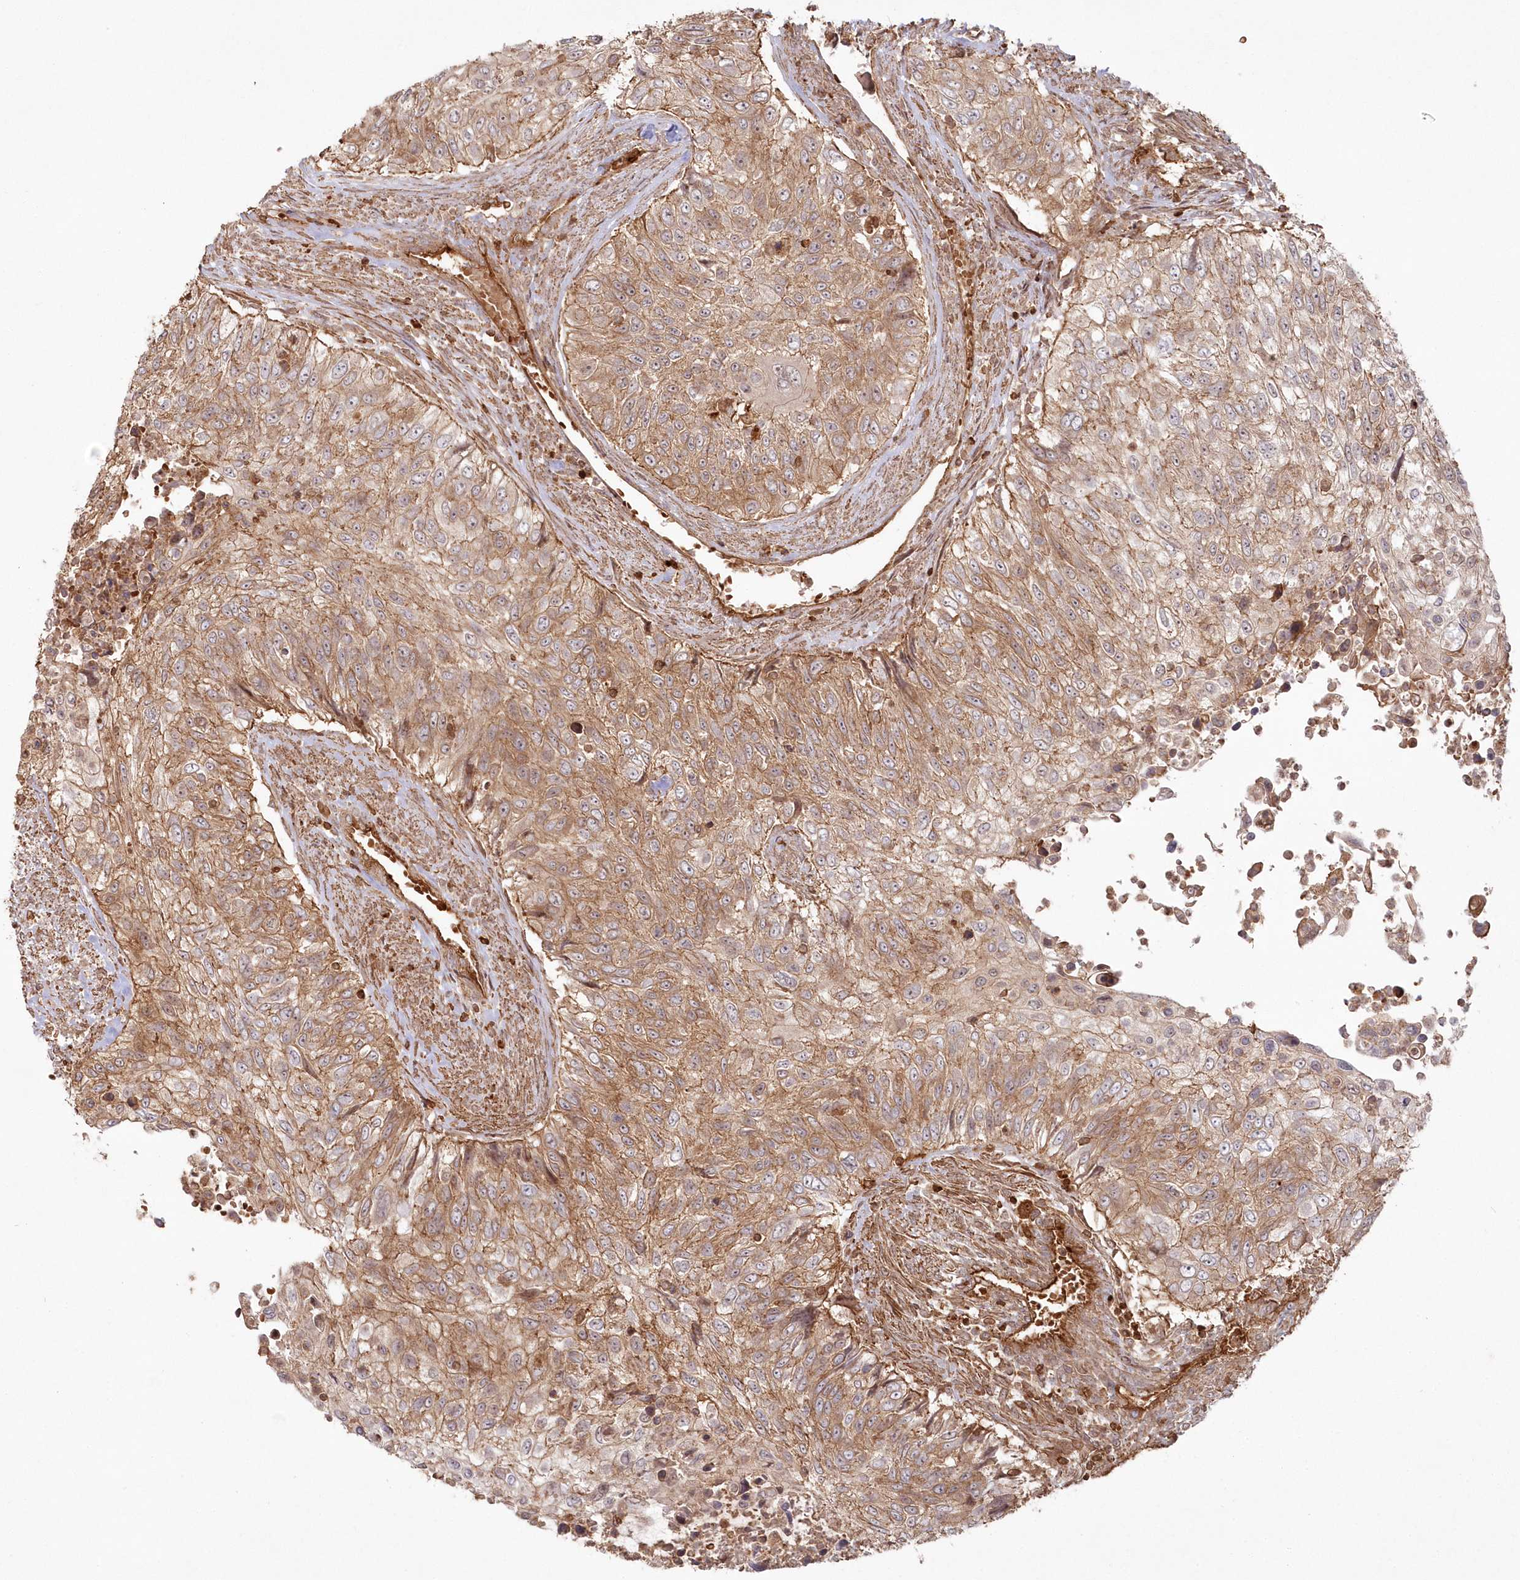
{"staining": {"intensity": "moderate", "quantity": ">75%", "location": "cytoplasmic/membranous"}, "tissue": "urothelial cancer", "cell_type": "Tumor cells", "image_type": "cancer", "snomed": [{"axis": "morphology", "description": "Urothelial carcinoma, High grade"}, {"axis": "topography", "description": "Urinary bladder"}], "caption": "Tumor cells show medium levels of moderate cytoplasmic/membranous positivity in approximately >75% of cells in human high-grade urothelial carcinoma. The staining was performed using DAB, with brown indicating positive protein expression. Nuclei are stained blue with hematoxylin.", "gene": "RGCC", "patient": {"sex": "female", "age": 60}}